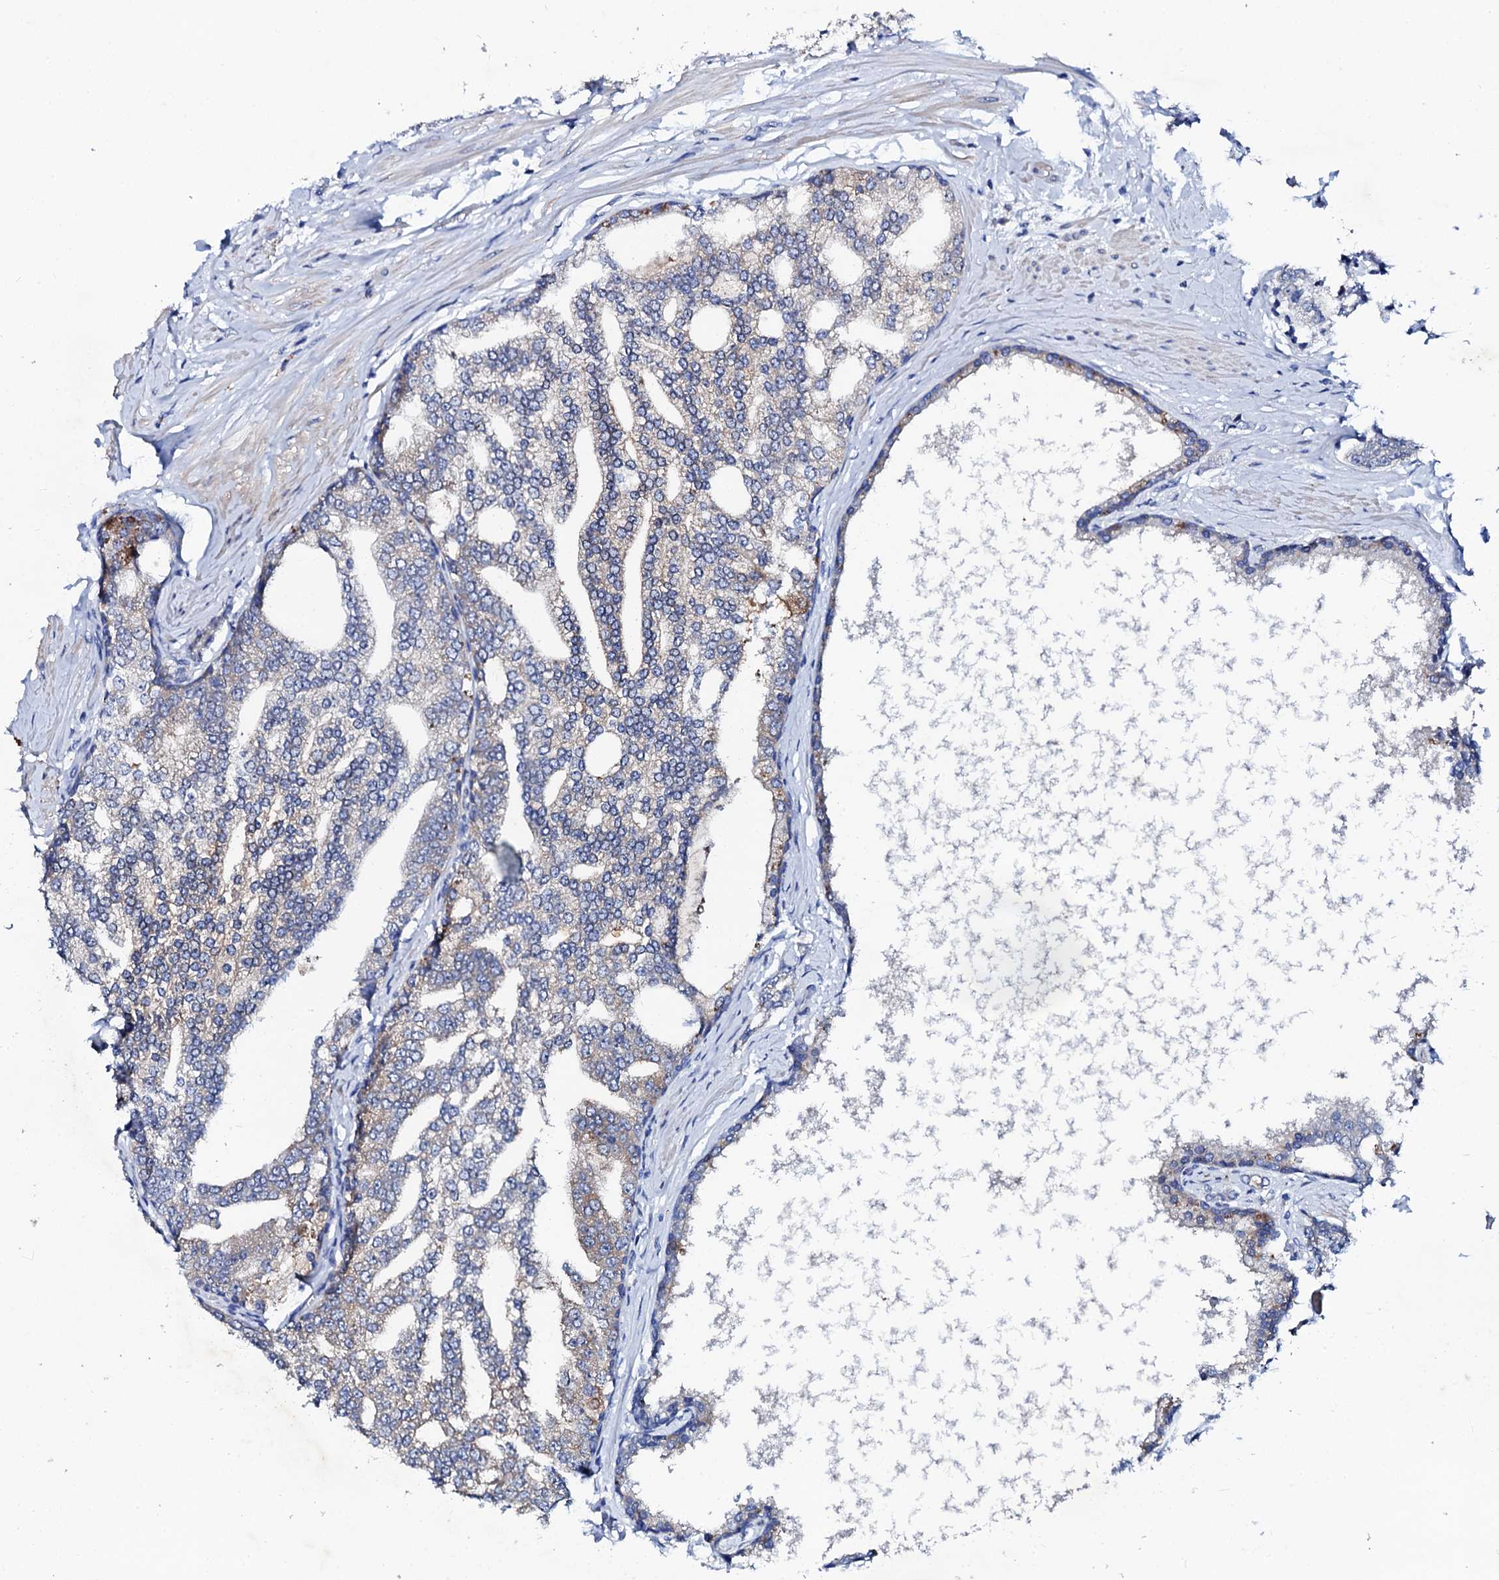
{"staining": {"intensity": "weak", "quantity": "<25%", "location": "cytoplasmic/membranous"}, "tissue": "prostate cancer", "cell_type": "Tumor cells", "image_type": "cancer", "snomed": [{"axis": "morphology", "description": "Adenocarcinoma, High grade"}, {"axis": "topography", "description": "Prostate"}], "caption": "Immunohistochemical staining of human adenocarcinoma (high-grade) (prostate) demonstrates no significant expression in tumor cells.", "gene": "GLB1L3", "patient": {"sex": "male", "age": 64}}